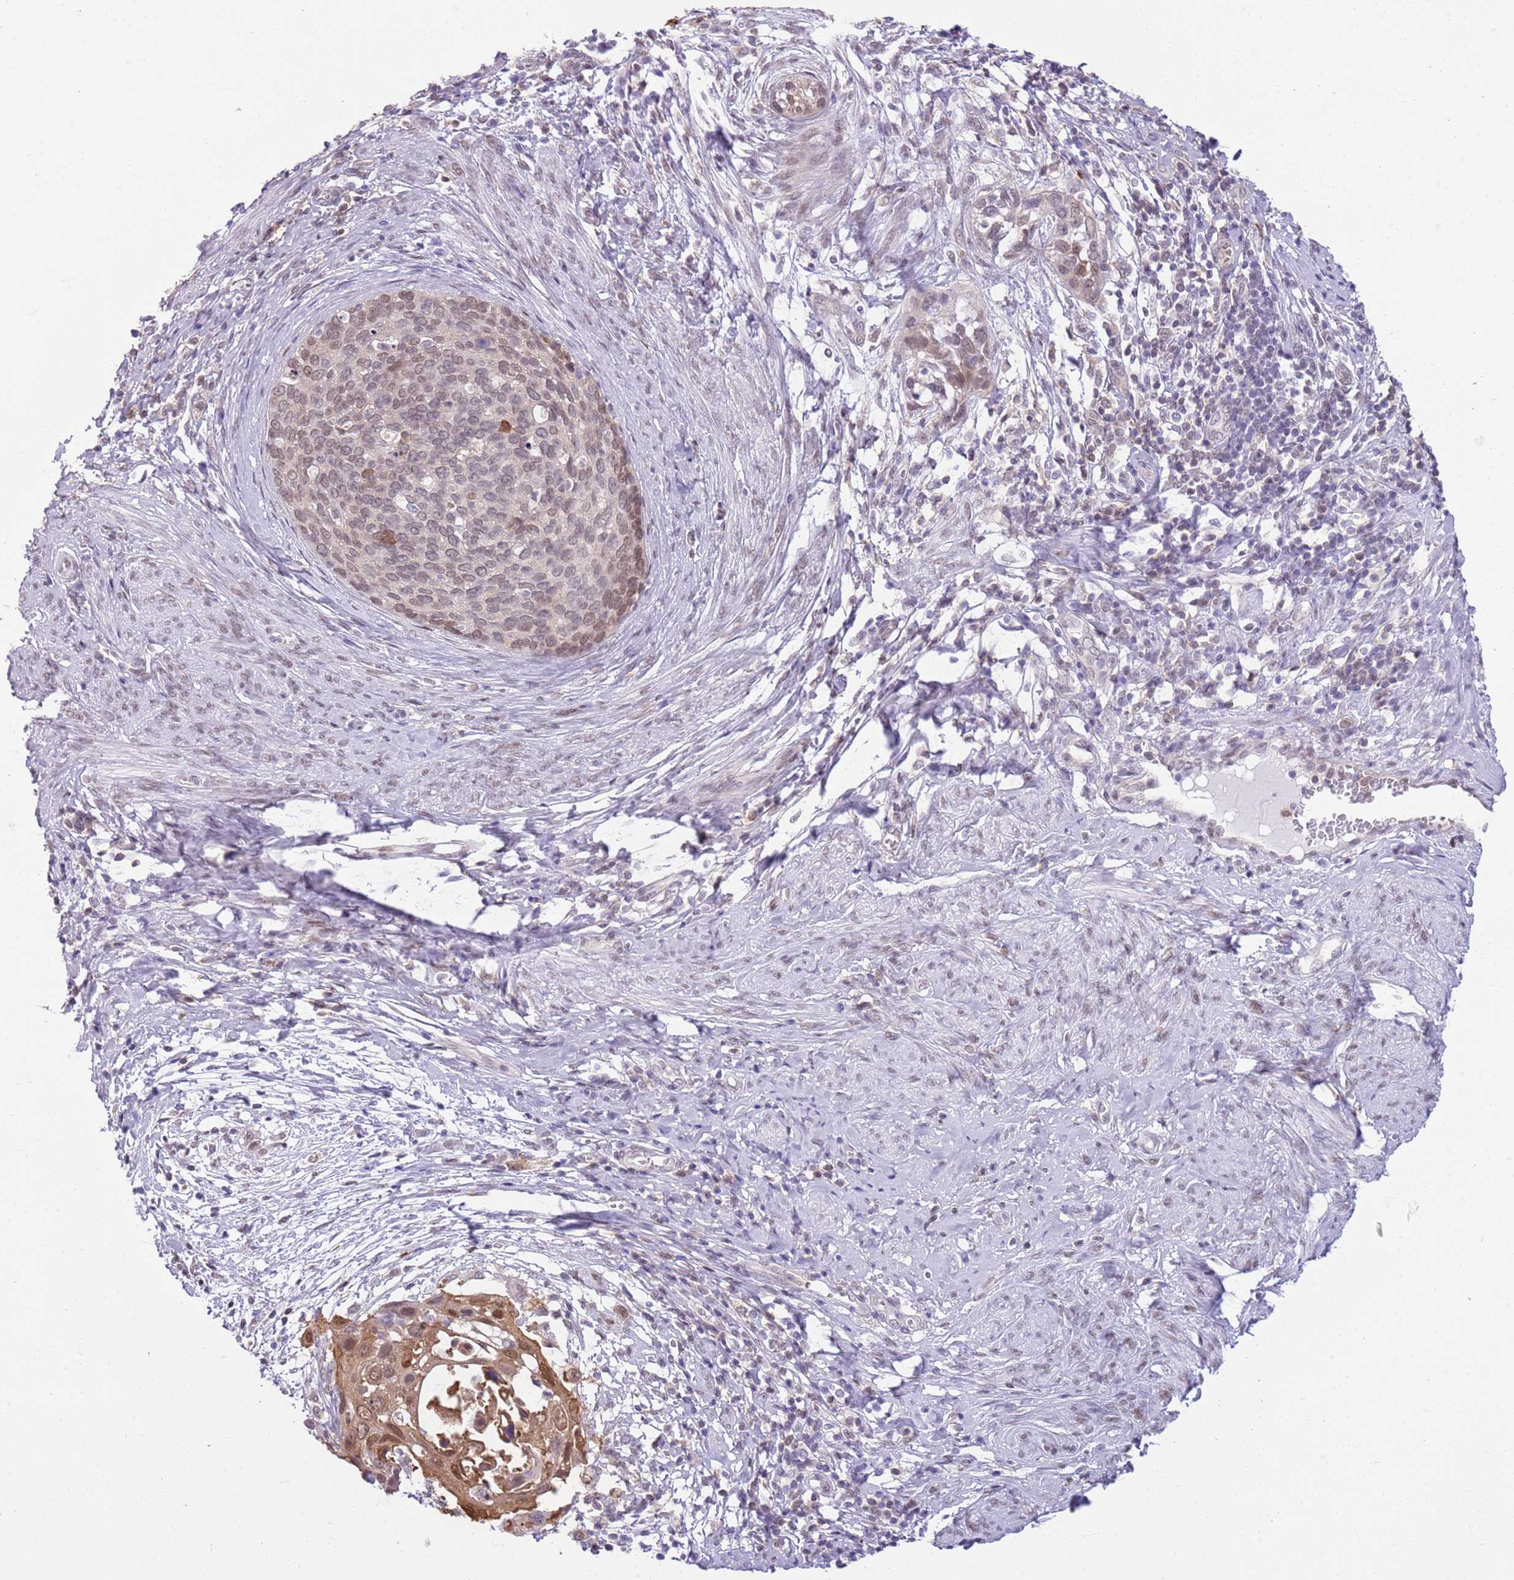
{"staining": {"intensity": "moderate", "quantity": "25%-75%", "location": "cytoplasmic/membranous,nuclear"}, "tissue": "cervical cancer", "cell_type": "Tumor cells", "image_type": "cancer", "snomed": [{"axis": "morphology", "description": "Squamous cell carcinoma, NOS"}, {"axis": "topography", "description": "Cervix"}], "caption": "There is medium levels of moderate cytoplasmic/membranous and nuclear positivity in tumor cells of squamous cell carcinoma (cervical), as demonstrated by immunohistochemical staining (brown color).", "gene": "DHX32", "patient": {"sex": "female", "age": 80}}